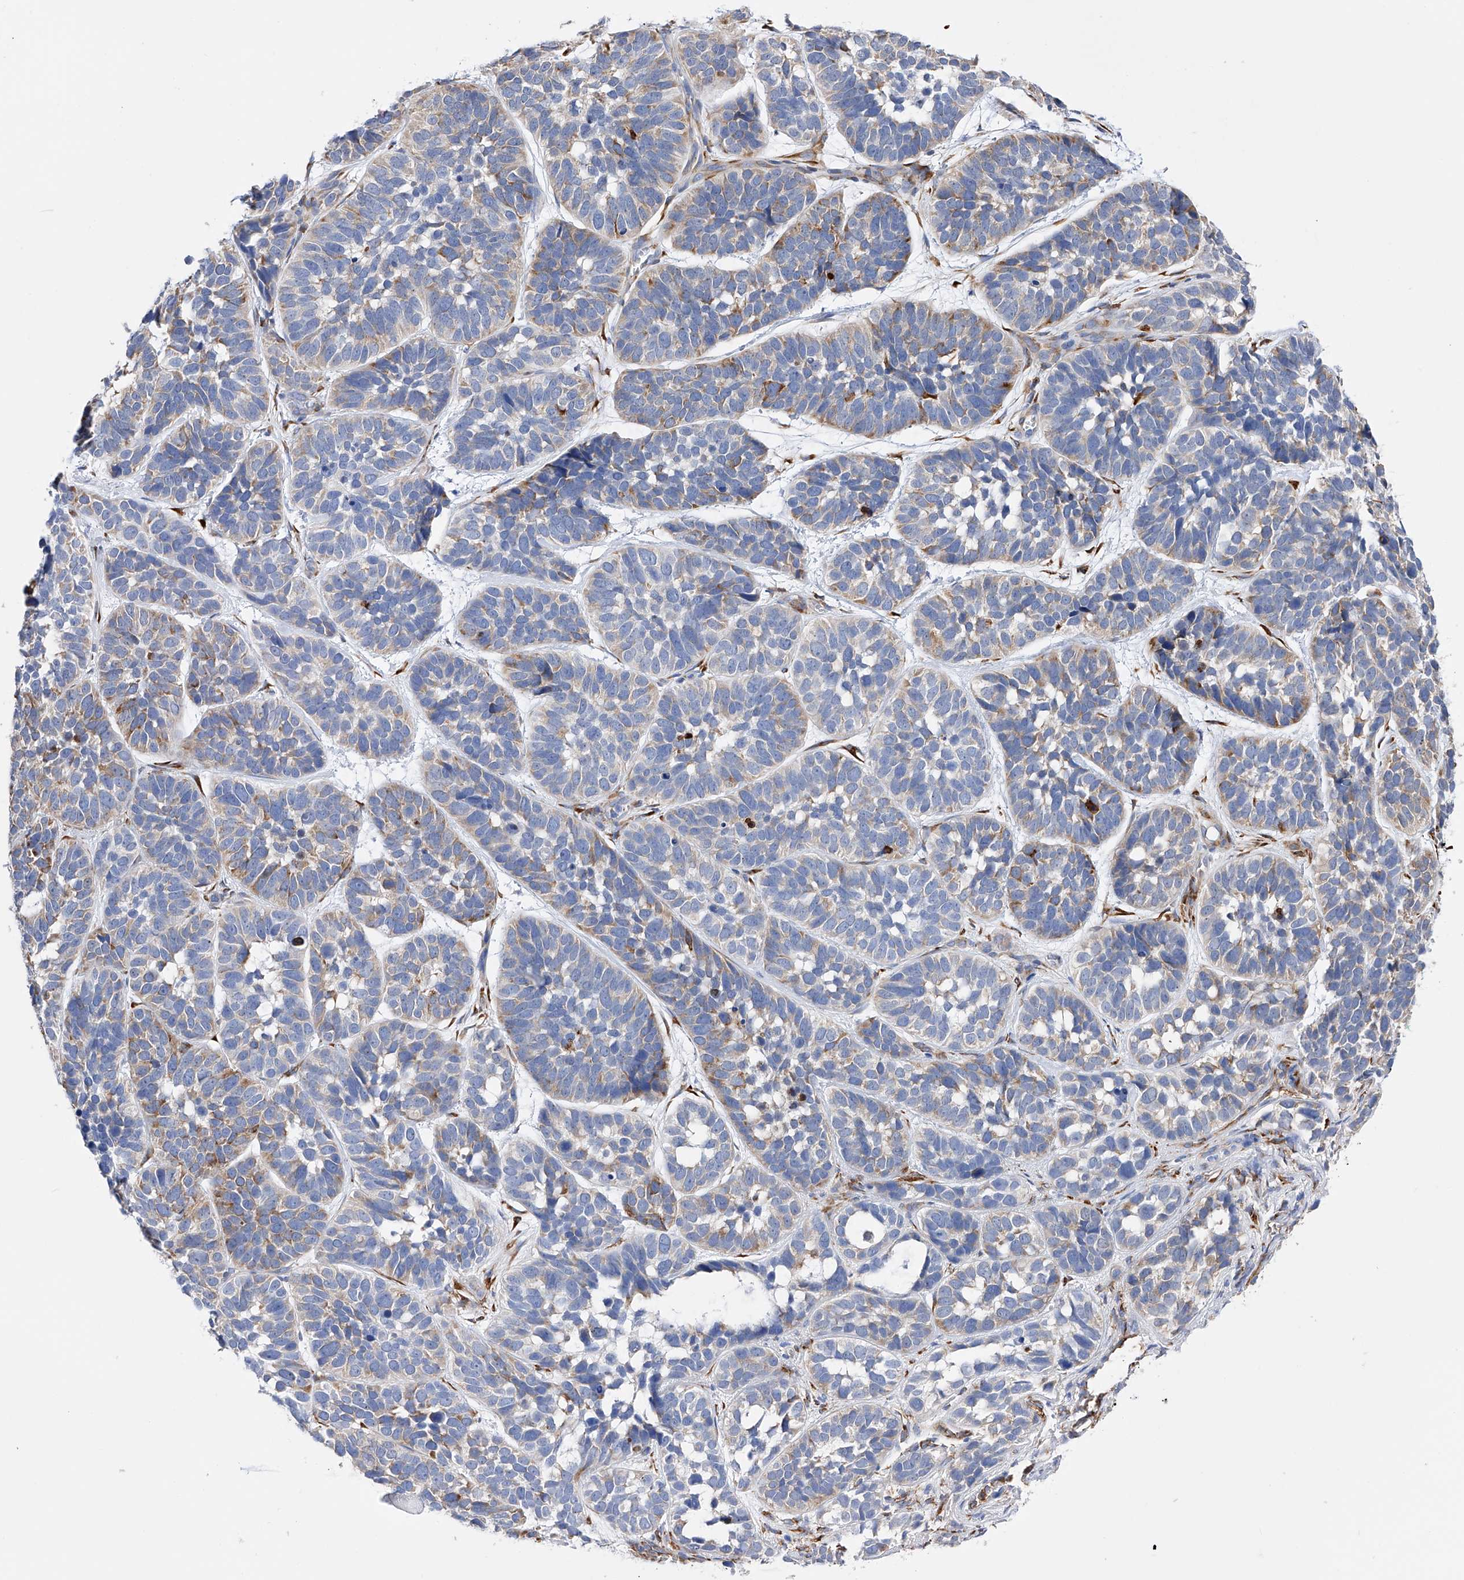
{"staining": {"intensity": "moderate", "quantity": "<25%", "location": "cytoplasmic/membranous"}, "tissue": "skin cancer", "cell_type": "Tumor cells", "image_type": "cancer", "snomed": [{"axis": "morphology", "description": "Basal cell carcinoma"}, {"axis": "topography", "description": "Skin"}], "caption": "Protein expression analysis of human skin cancer reveals moderate cytoplasmic/membranous staining in about <25% of tumor cells.", "gene": "PDIA5", "patient": {"sex": "male", "age": 62}}